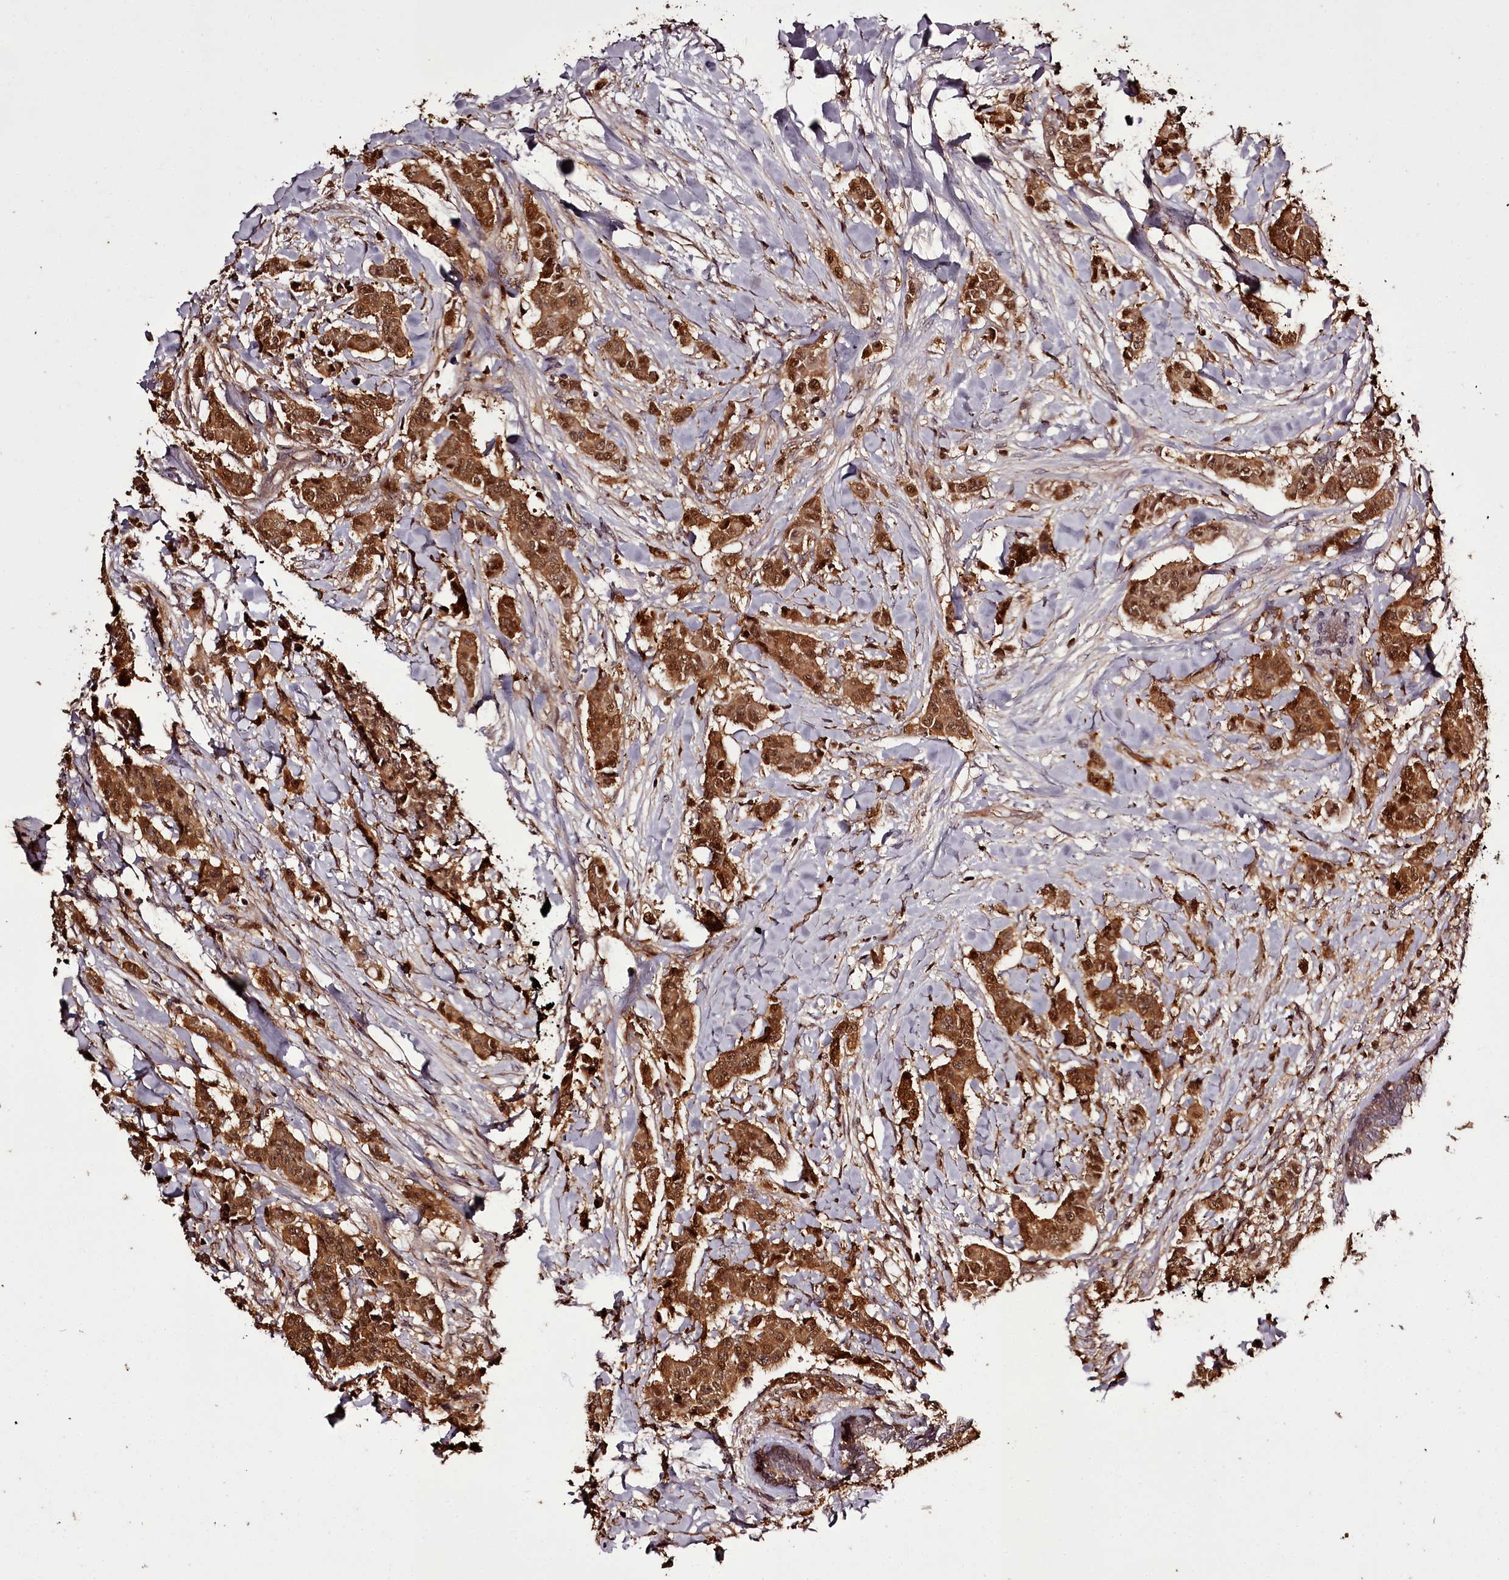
{"staining": {"intensity": "strong", "quantity": ">75%", "location": "cytoplasmic/membranous,nuclear"}, "tissue": "breast cancer", "cell_type": "Tumor cells", "image_type": "cancer", "snomed": [{"axis": "morphology", "description": "Duct carcinoma"}, {"axis": "topography", "description": "Breast"}], "caption": "The immunohistochemical stain labels strong cytoplasmic/membranous and nuclear expression in tumor cells of breast cancer tissue.", "gene": "NPRL2", "patient": {"sex": "female", "age": 40}}